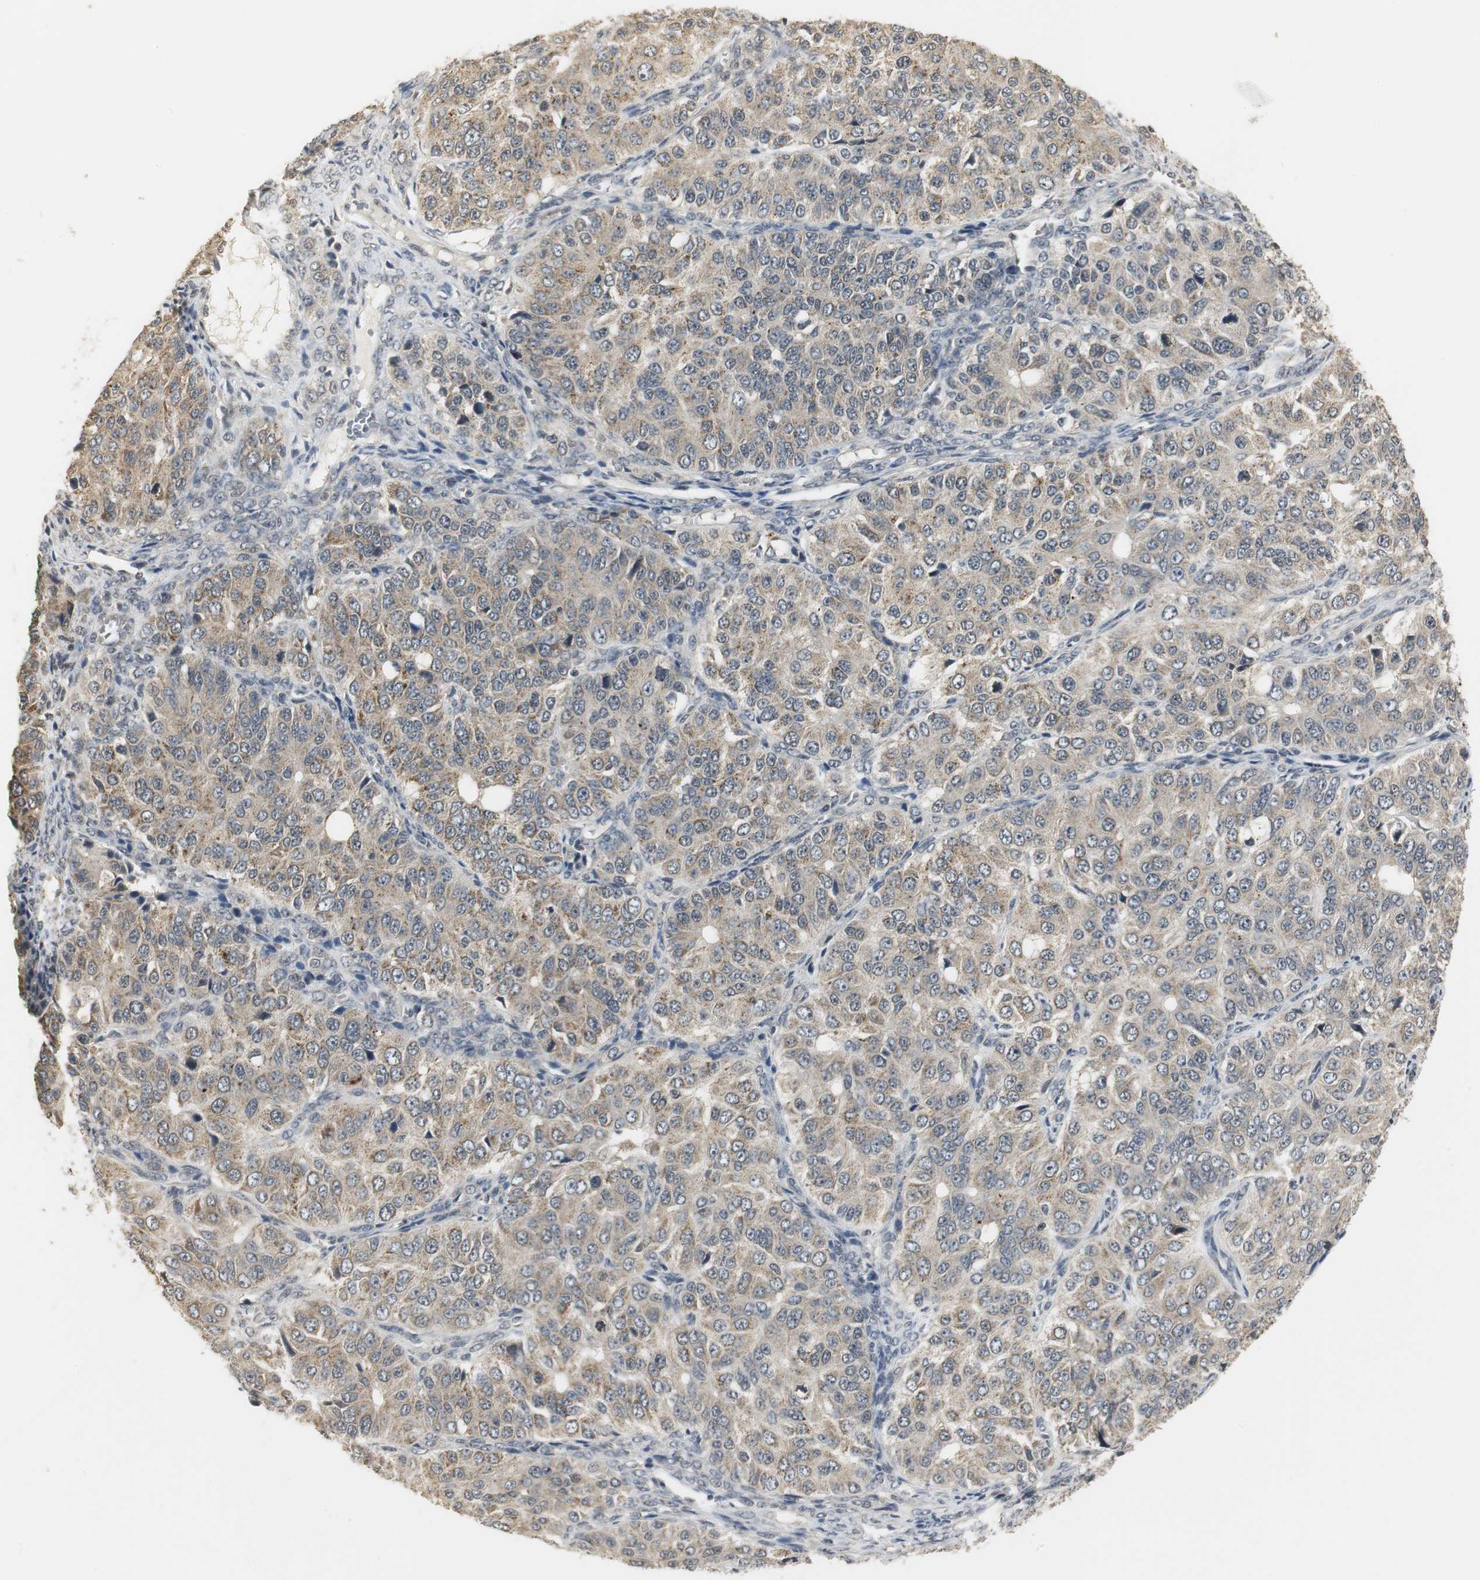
{"staining": {"intensity": "weak", "quantity": "25%-75%", "location": "cytoplasmic/membranous"}, "tissue": "ovarian cancer", "cell_type": "Tumor cells", "image_type": "cancer", "snomed": [{"axis": "morphology", "description": "Carcinoma, endometroid"}, {"axis": "topography", "description": "Ovary"}], "caption": "Immunohistochemical staining of human endometroid carcinoma (ovarian) exhibits low levels of weak cytoplasmic/membranous staining in approximately 25%-75% of tumor cells. (DAB = brown stain, brightfield microscopy at high magnification).", "gene": "ELOA", "patient": {"sex": "female", "age": 51}}